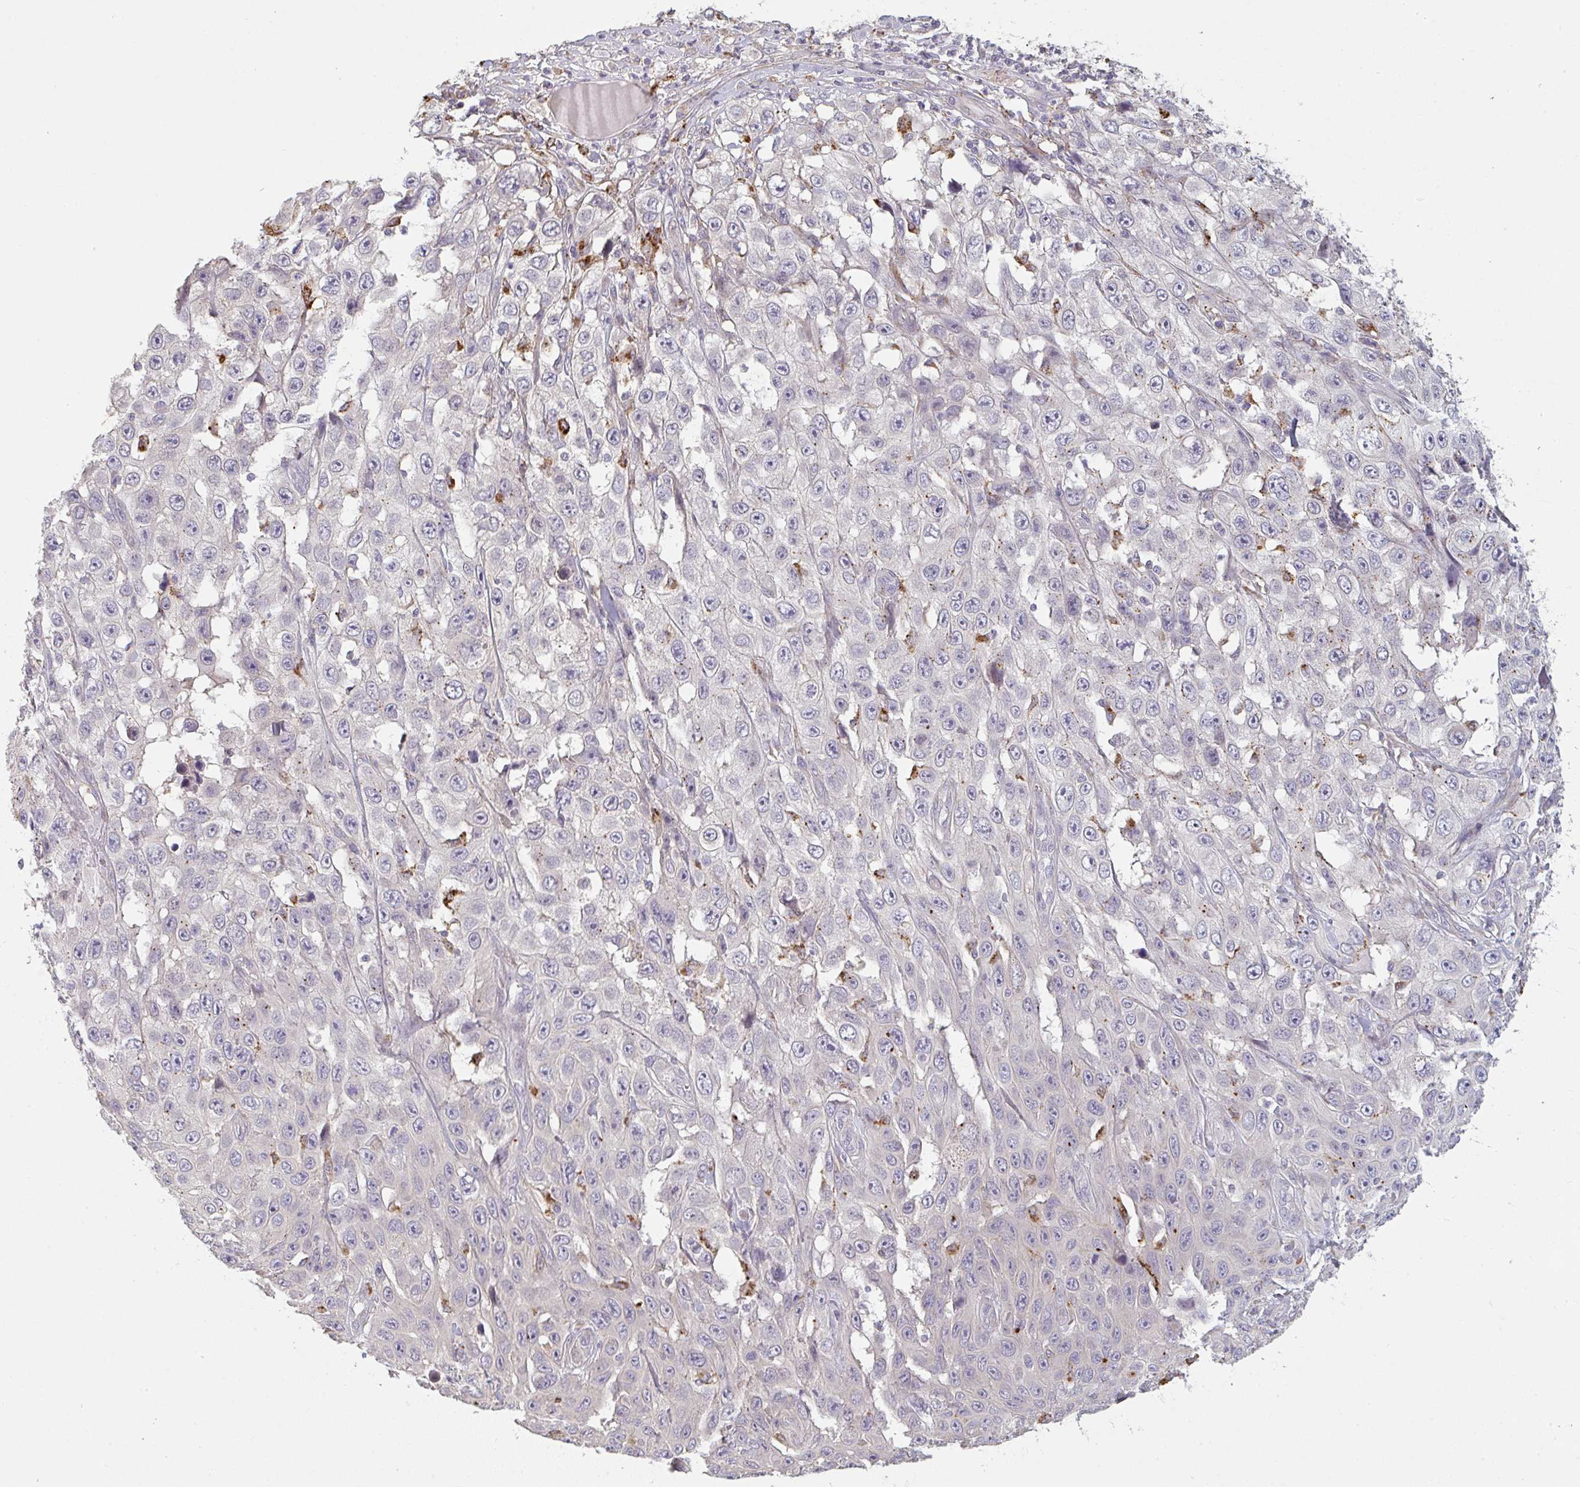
{"staining": {"intensity": "negative", "quantity": "none", "location": "none"}, "tissue": "skin cancer", "cell_type": "Tumor cells", "image_type": "cancer", "snomed": [{"axis": "morphology", "description": "Squamous cell carcinoma, NOS"}, {"axis": "topography", "description": "Skin"}], "caption": "This is a image of IHC staining of squamous cell carcinoma (skin), which shows no positivity in tumor cells.", "gene": "TMEM237", "patient": {"sex": "male", "age": 82}}